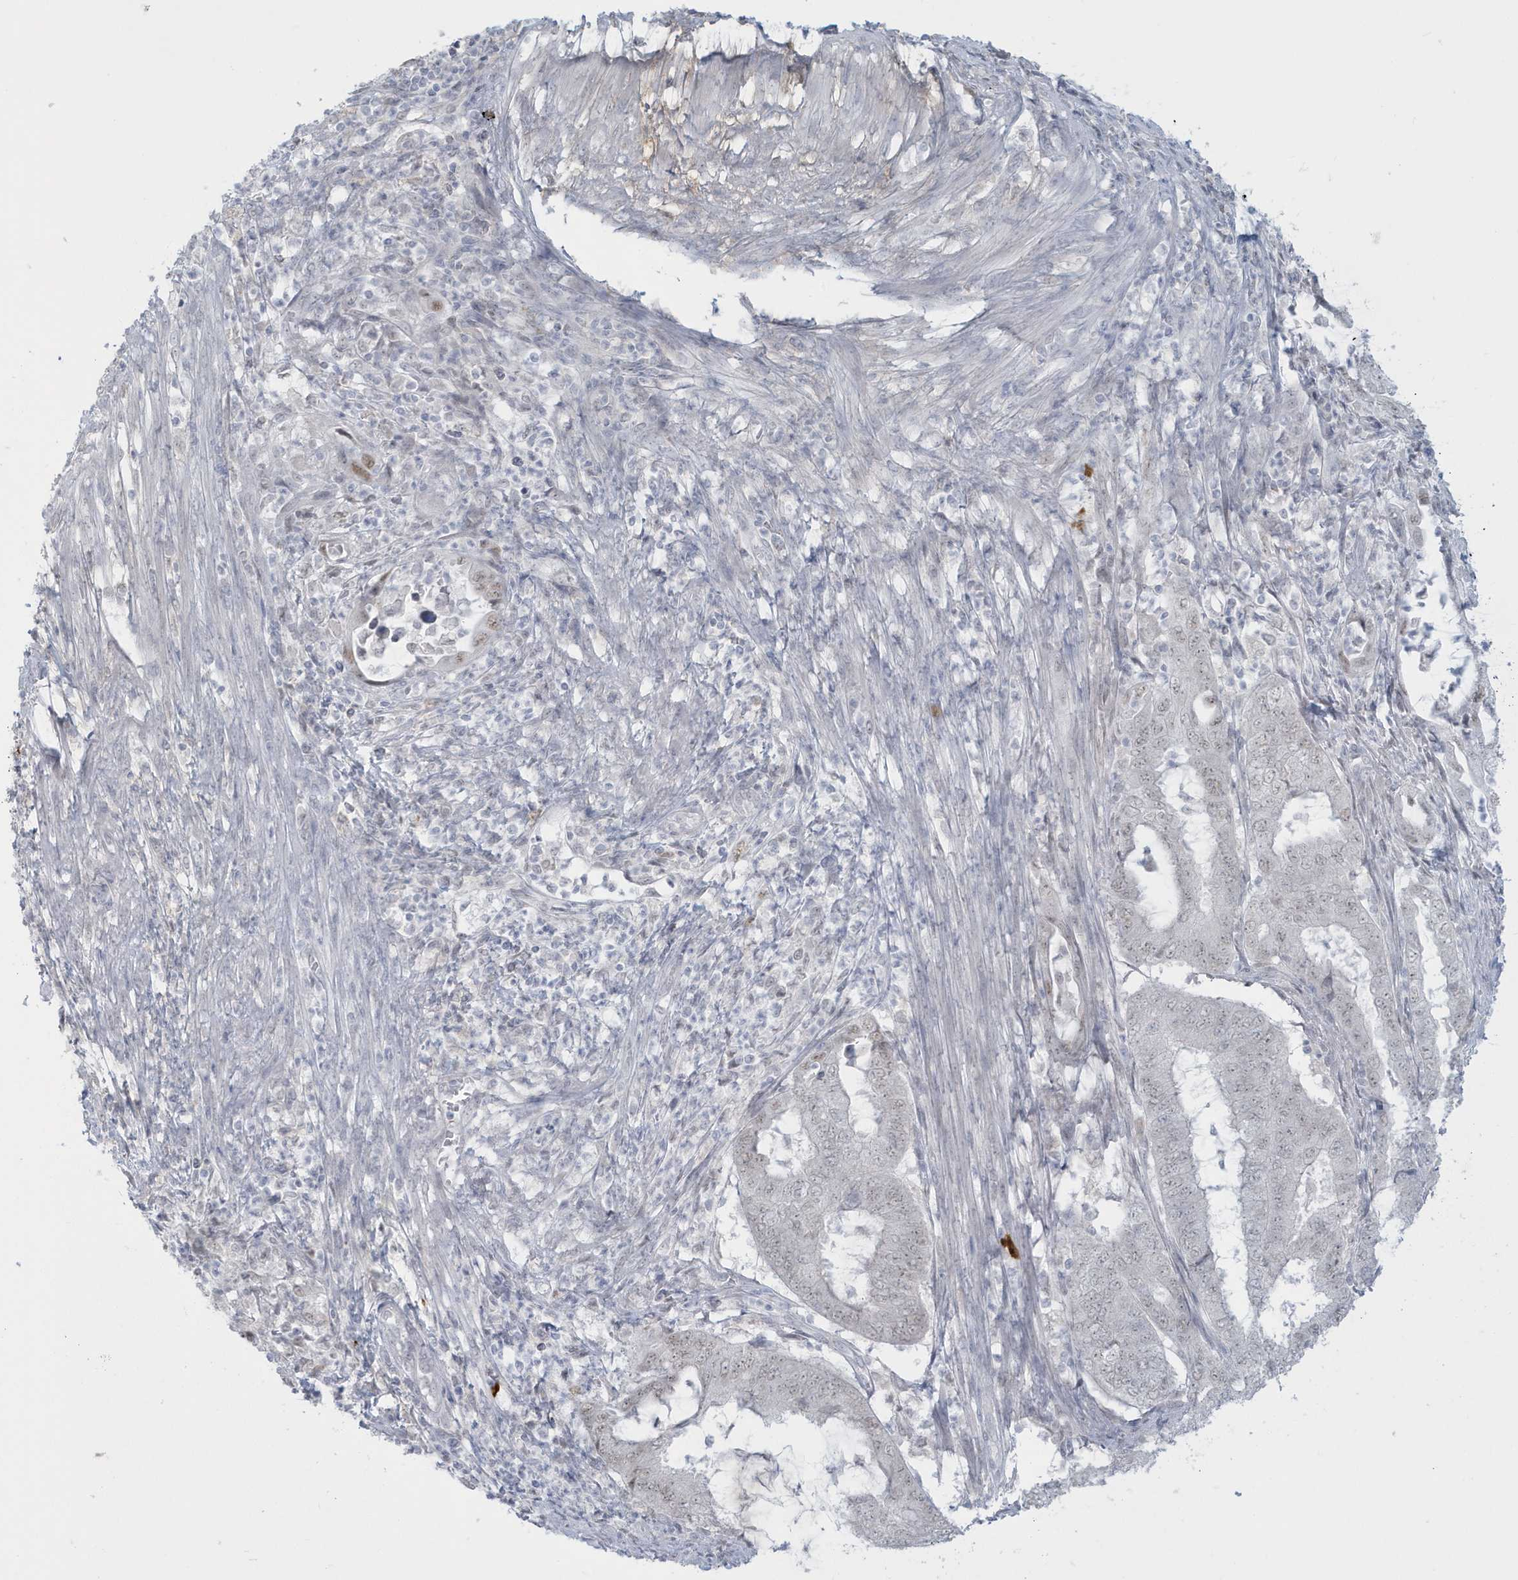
{"staining": {"intensity": "negative", "quantity": "none", "location": "none"}, "tissue": "endometrial cancer", "cell_type": "Tumor cells", "image_type": "cancer", "snomed": [{"axis": "morphology", "description": "Adenocarcinoma, NOS"}, {"axis": "topography", "description": "Endometrium"}], "caption": "A high-resolution image shows immunohistochemistry (IHC) staining of endometrial cancer (adenocarcinoma), which reveals no significant staining in tumor cells.", "gene": "HERC6", "patient": {"sex": "female", "age": 51}}